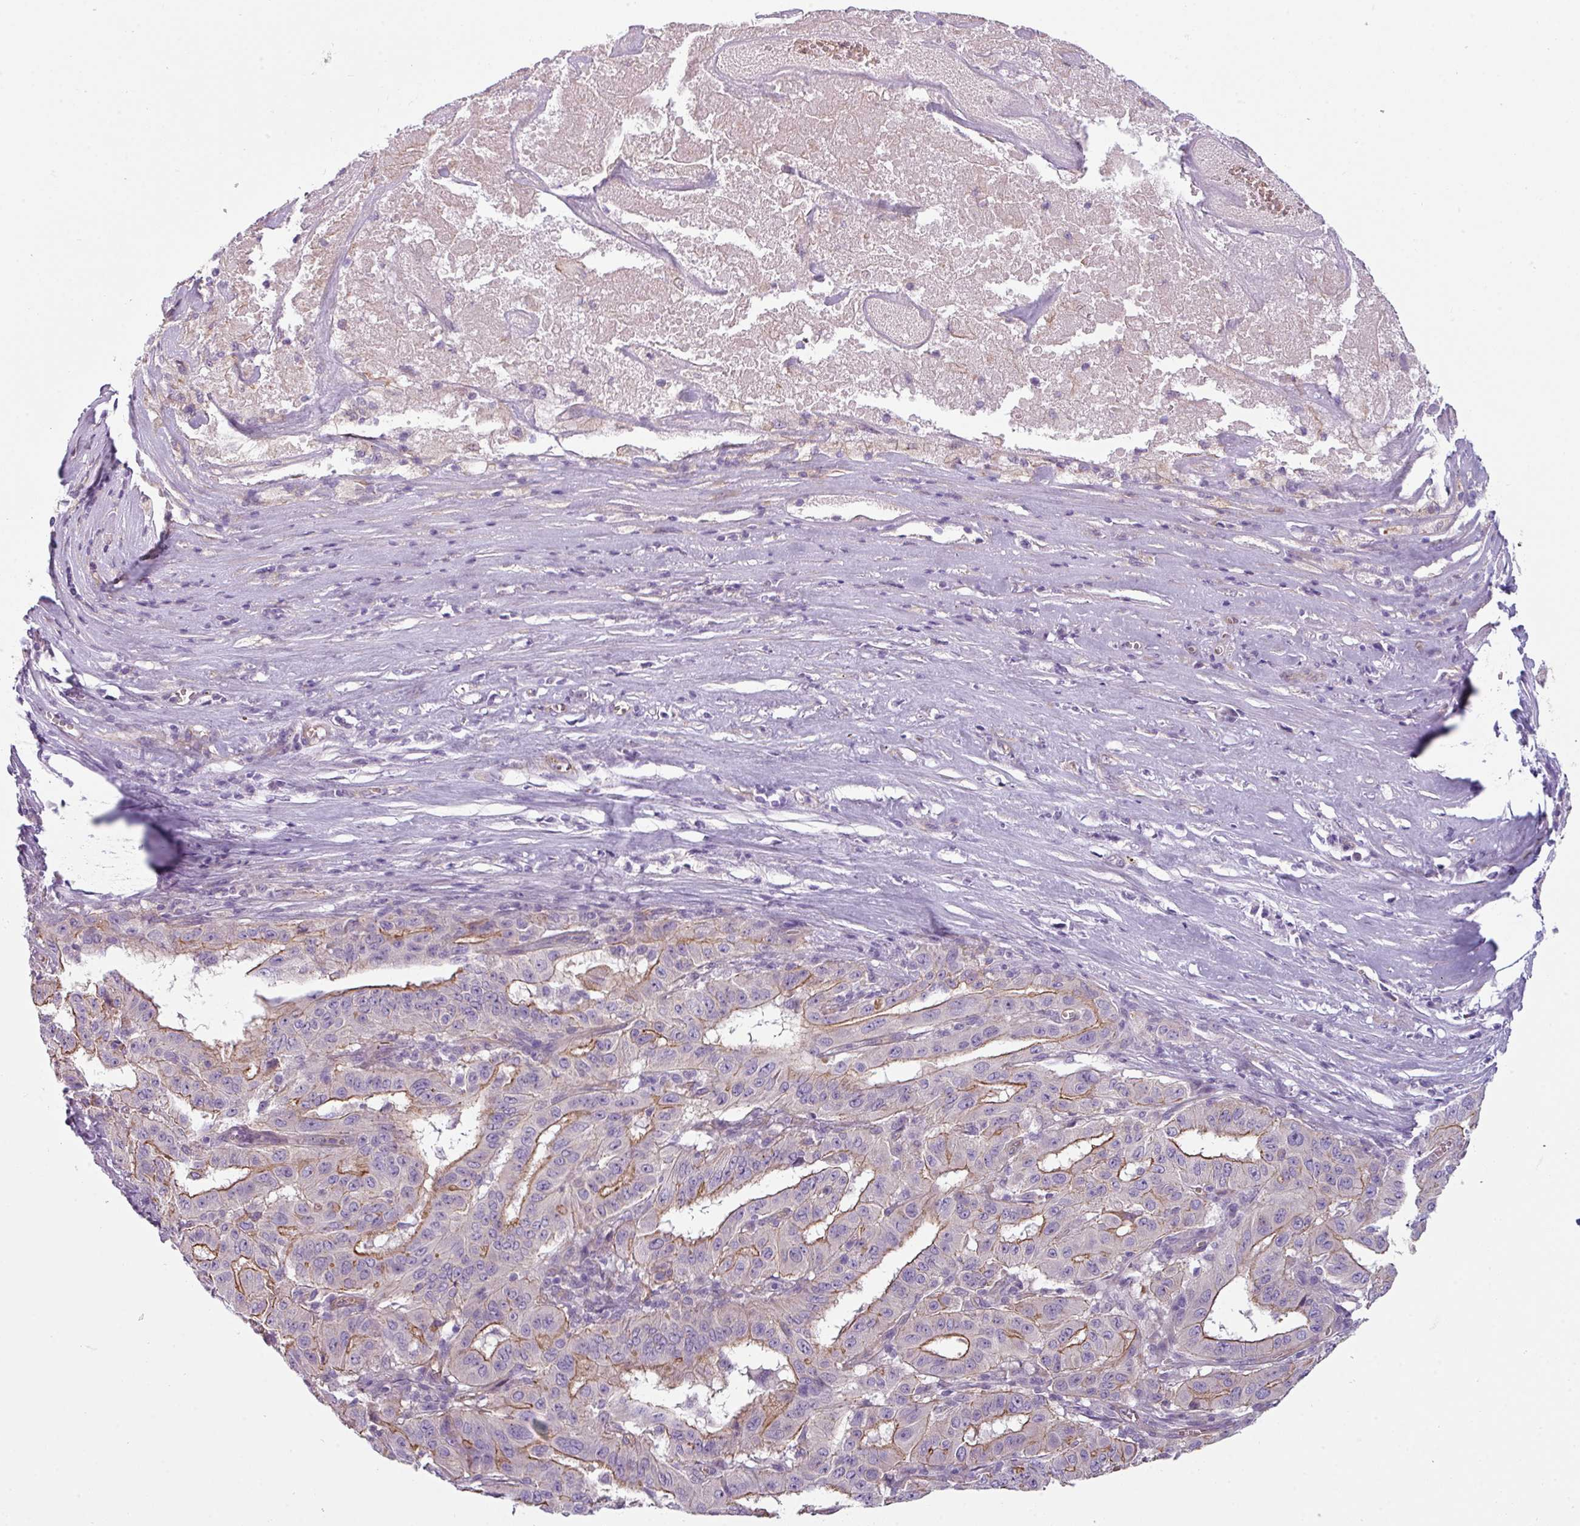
{"staining": {"intensity": "moderate", "quantity": ">75%", "location": "cytoplasmic/membranous"}, "tissue": "pancreatic cancer", "cell_type": "Tumor cells", "image_type": "cancer", "snomed": [{"axis": "morphology", "description": "Adenocarcinoma, NOS"}, {"axis": "topography", "description": "Pancreas"}], "caption": "Tumor cells show medium levels of moderate cytoplasmic/membranous expression in about >75% of cells in human pancreatic cancer (adenocarcinoma).", "gene": "BUD23", "patient": {"sex": "male", "age": 63}}